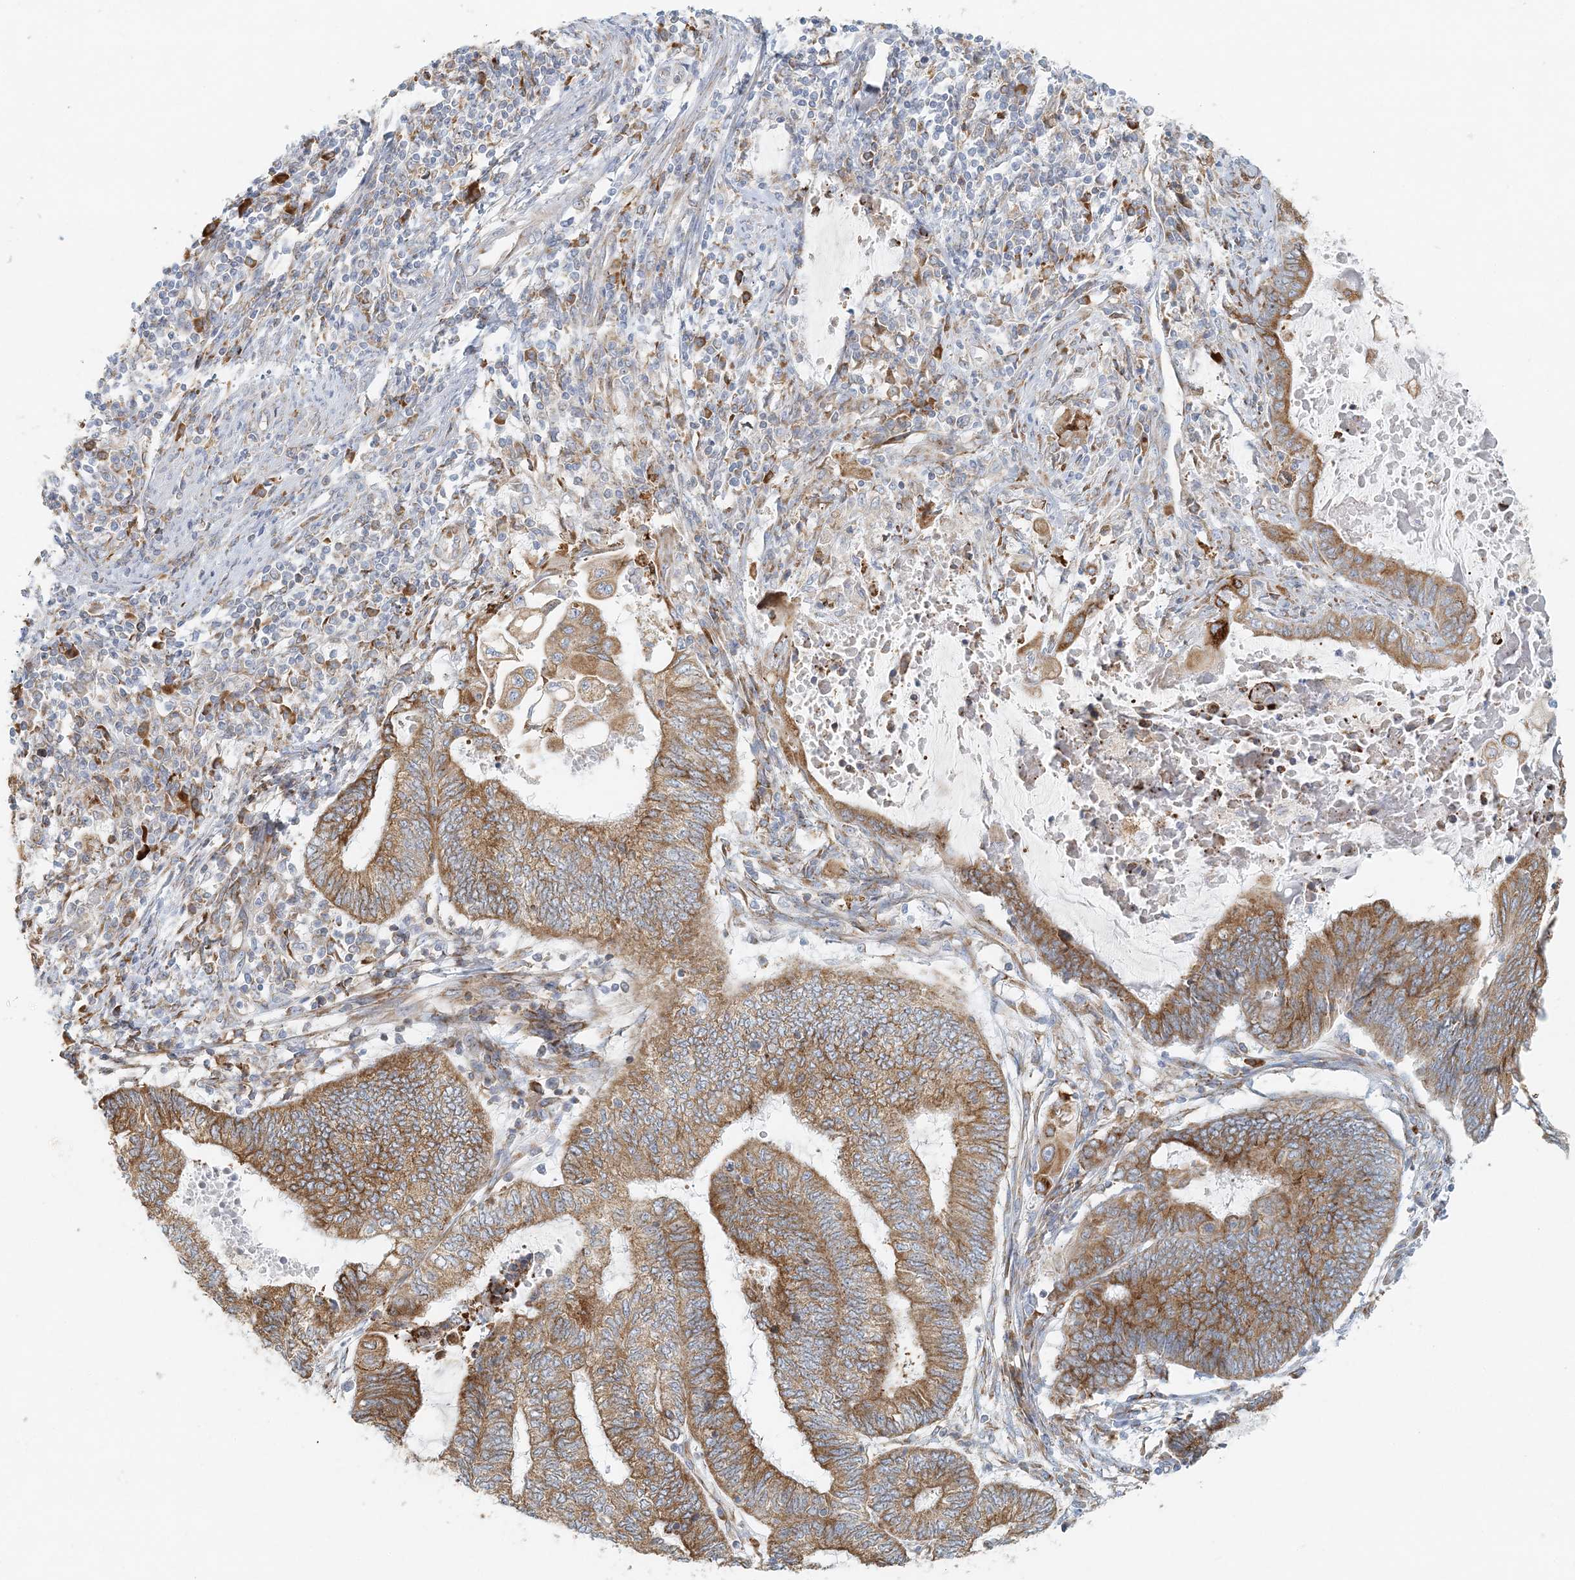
{"staining": {"intensity": "moderate", "quantity": ">75%", "location": "cytoplasmic/membranous"}, "tissue": "endometrial cancer", "cell_type": "Tumor cells", "image_type": "cancer", "snomed": [{"axis": "morphology", "description": "Adenocarcinoma, NOS"}, {"axis": "topography", "description": "Uterus"}, {"axis": "topography", "description": "Endometrium"}], "caption": "Human endometrial adenocarcinoma stained with a brown dye reveals moderate cytoplasmic/membranous positive expression in about >75% of tumor cells.", "gene": "STK11IP", "patient": {"sex": "female", "age": 70}}